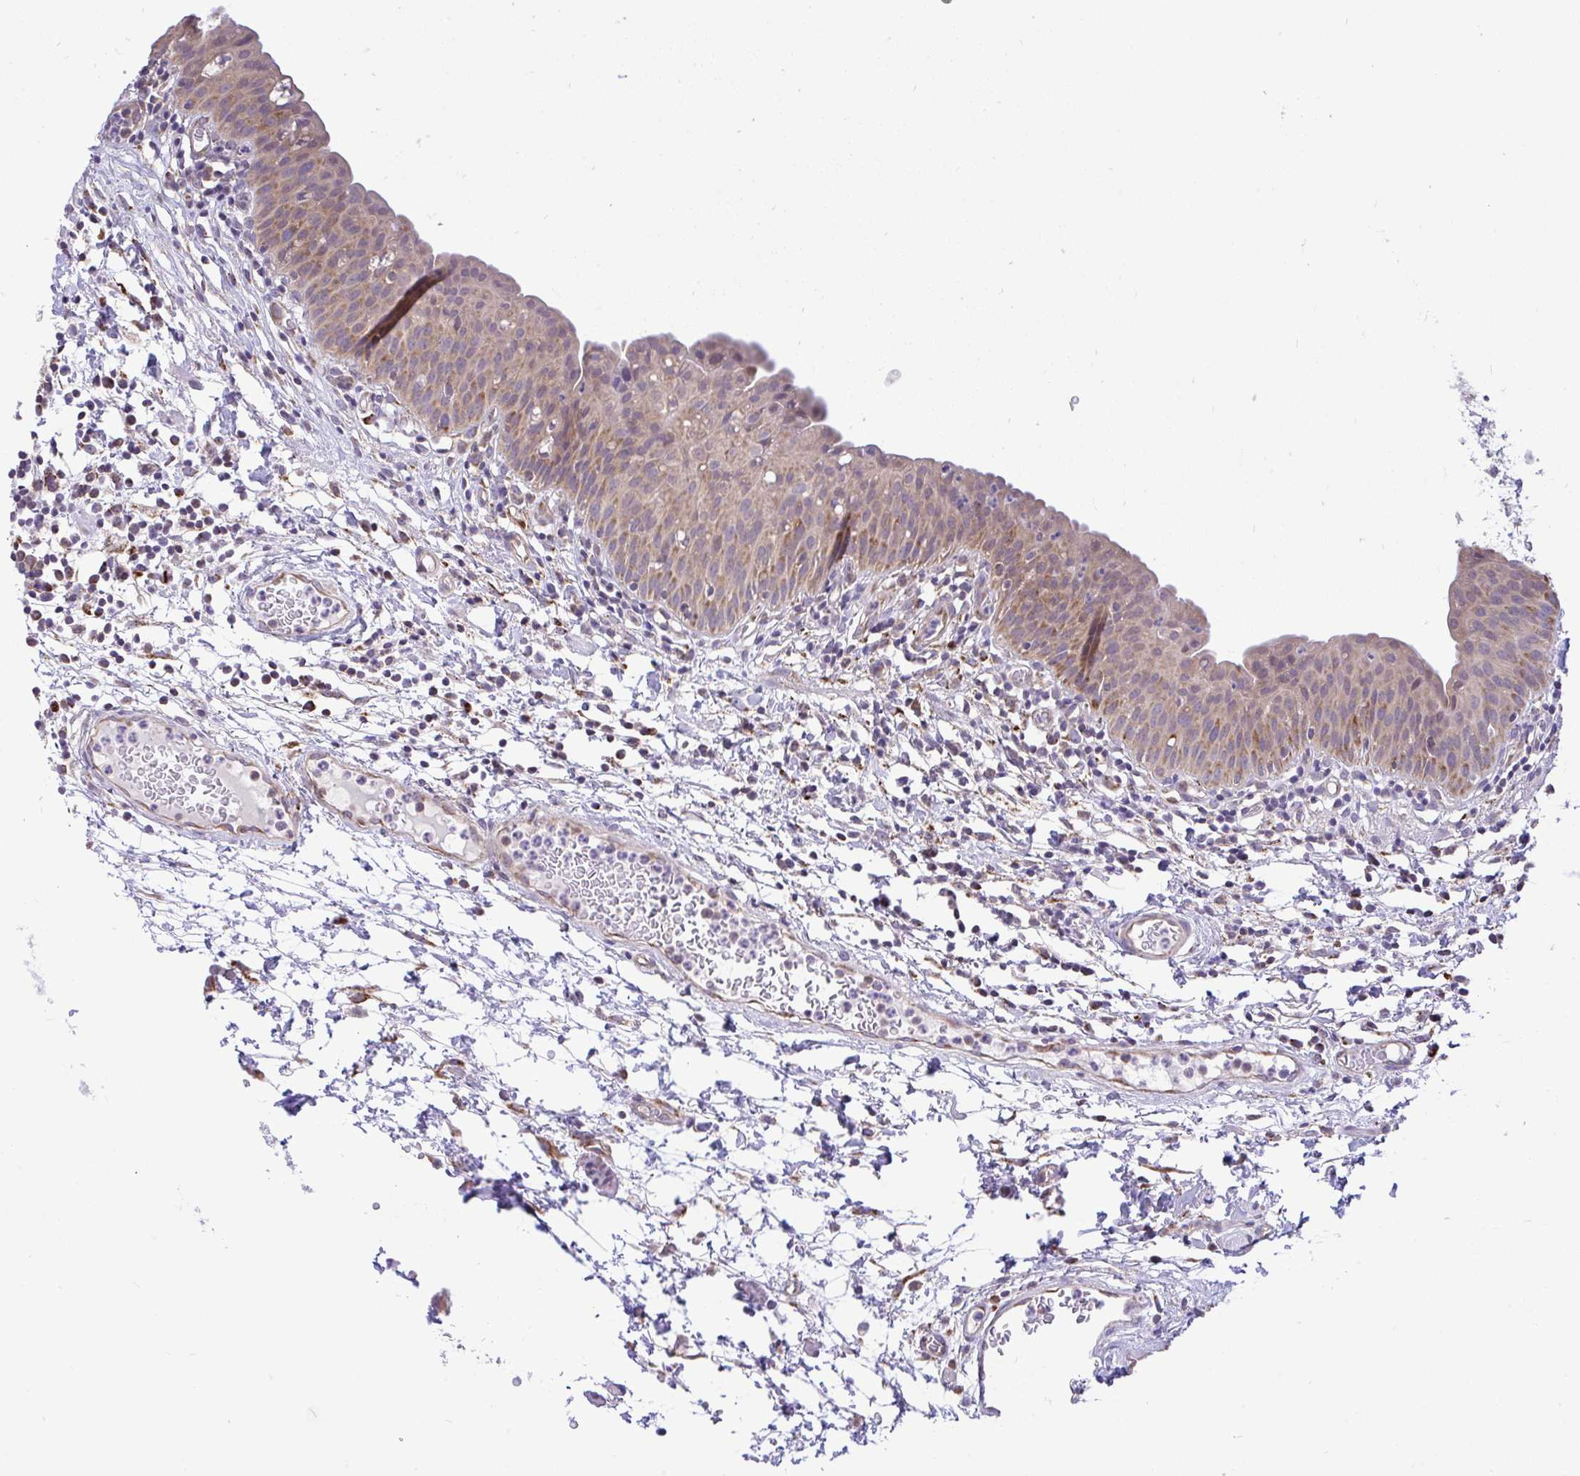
{"staining": {"intensity": "moderate", "quantity": "25%-75%", "location": "cytoplasmic/membranous"}, "tissue": "urinary bladder", "cell_type": "Urothelial cells", "image_type": "normal", "snomed": [{"axis": "morphology", "description": "Normal tissue, NOS"}, {"axis": "morphology", "description": "Inflammation, NOS"}, {"axis": "topography", "description": "Urinary bladder"}], "caption": "An image of human urinary bladder stained for a protein shows moderate cytoplasmic/membranous brown staining in urothelial cells. The protein is shown in brown color, while the nuclei are stained blue.", "gene": "PYCR2", "patient": {"sex": "male", "age": 57}}